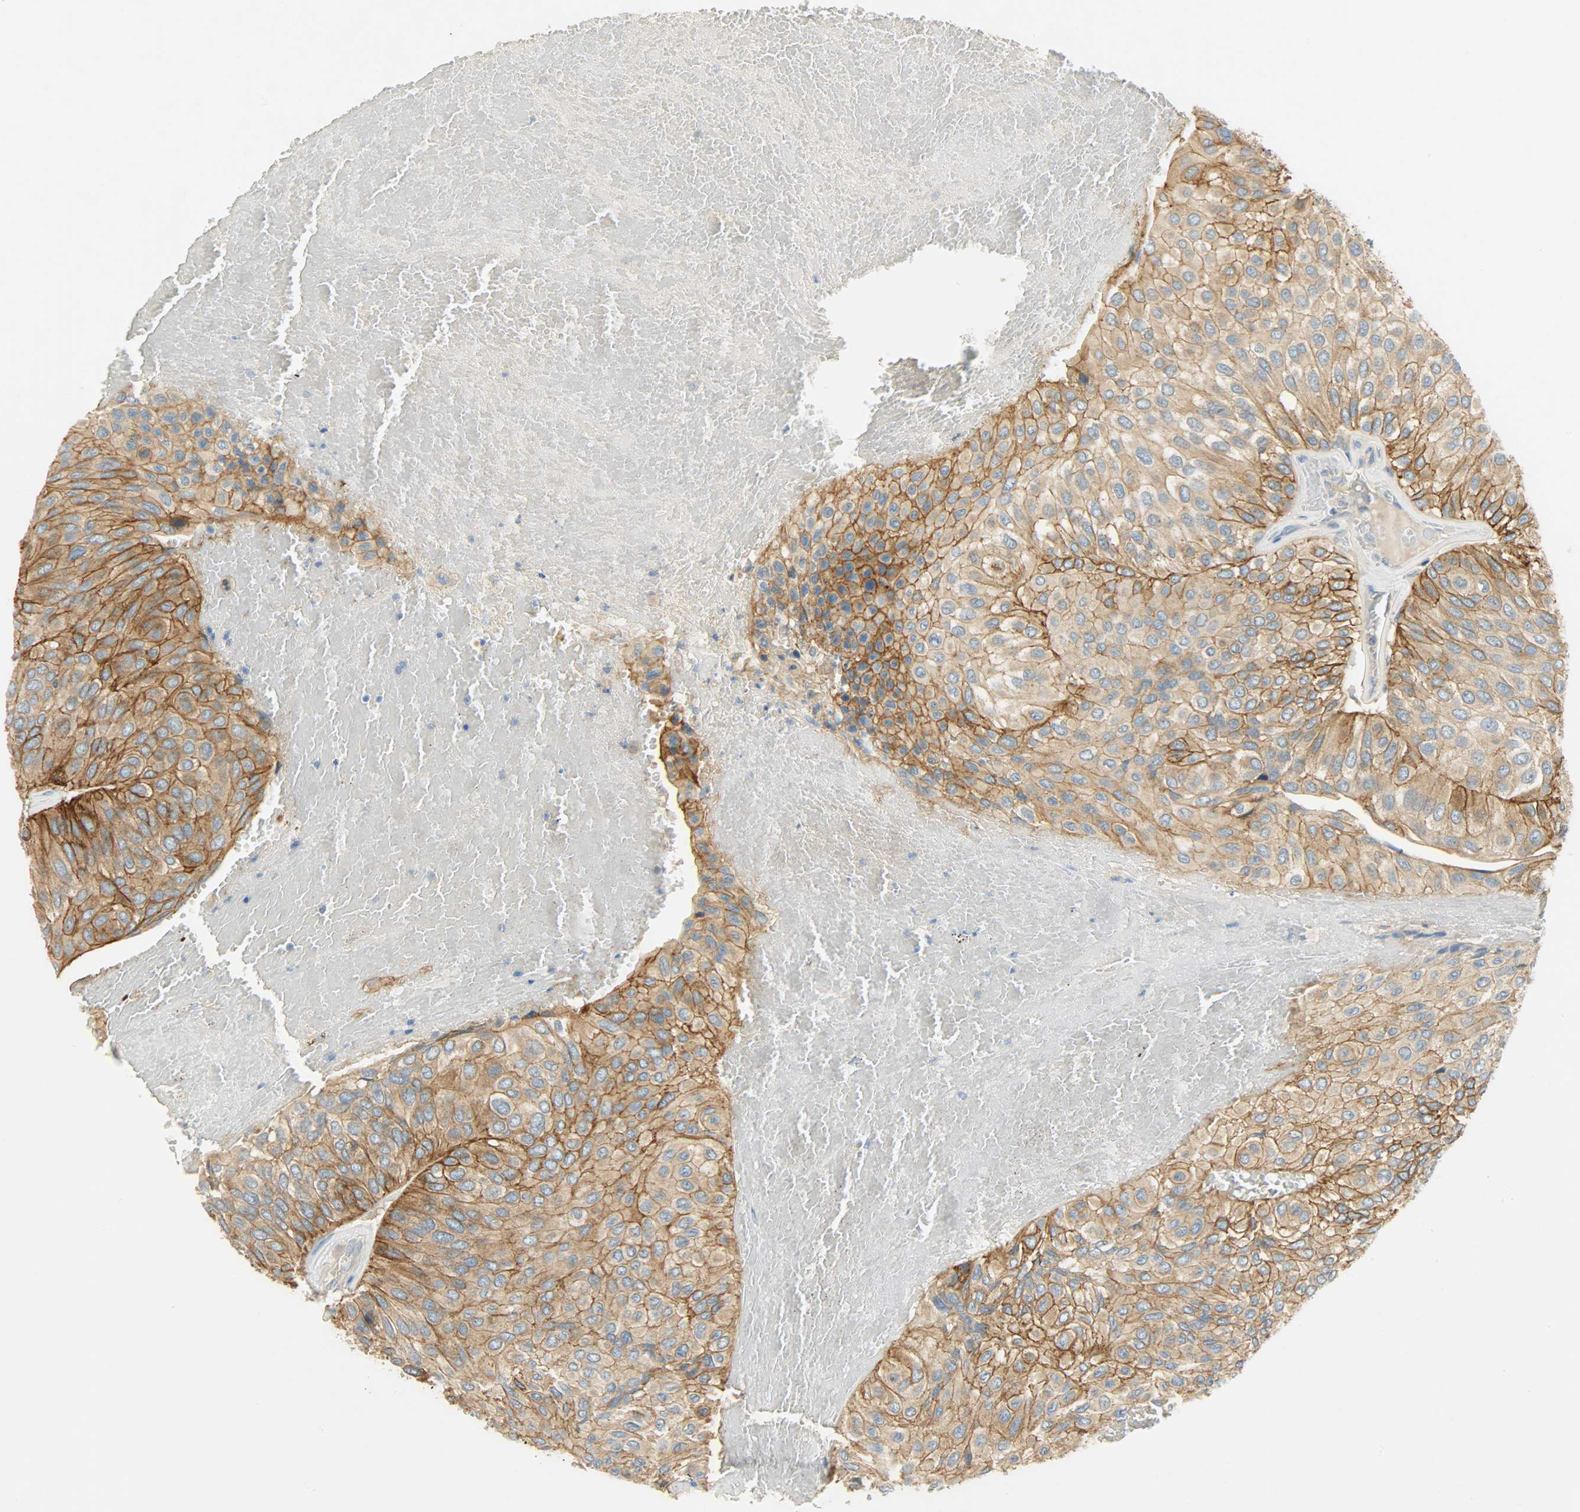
{"staining": {"intensity": "strong", "quantity": ">75%", "location": "cytoplasmic/membranous"}, "tissue": "urothelial cancer", "cell_type": "Tumor cells", "image_type": "cancer", "snomed": [{"axis": "morphology", "description": "Urothelial carcinoma, High grade"}, {"axis": "topography", "description": "Urinary bladder"}], "caption": "A high-resolution histopathology image shows immunohistochemistry staining of urothelial carcinoma (high-grade), which exhibits strong cytoplasmic/membranous positivity in about >75% of tumor cells.", "gene": "DSG2", "patient": {"sex": "male", "age": 66}}